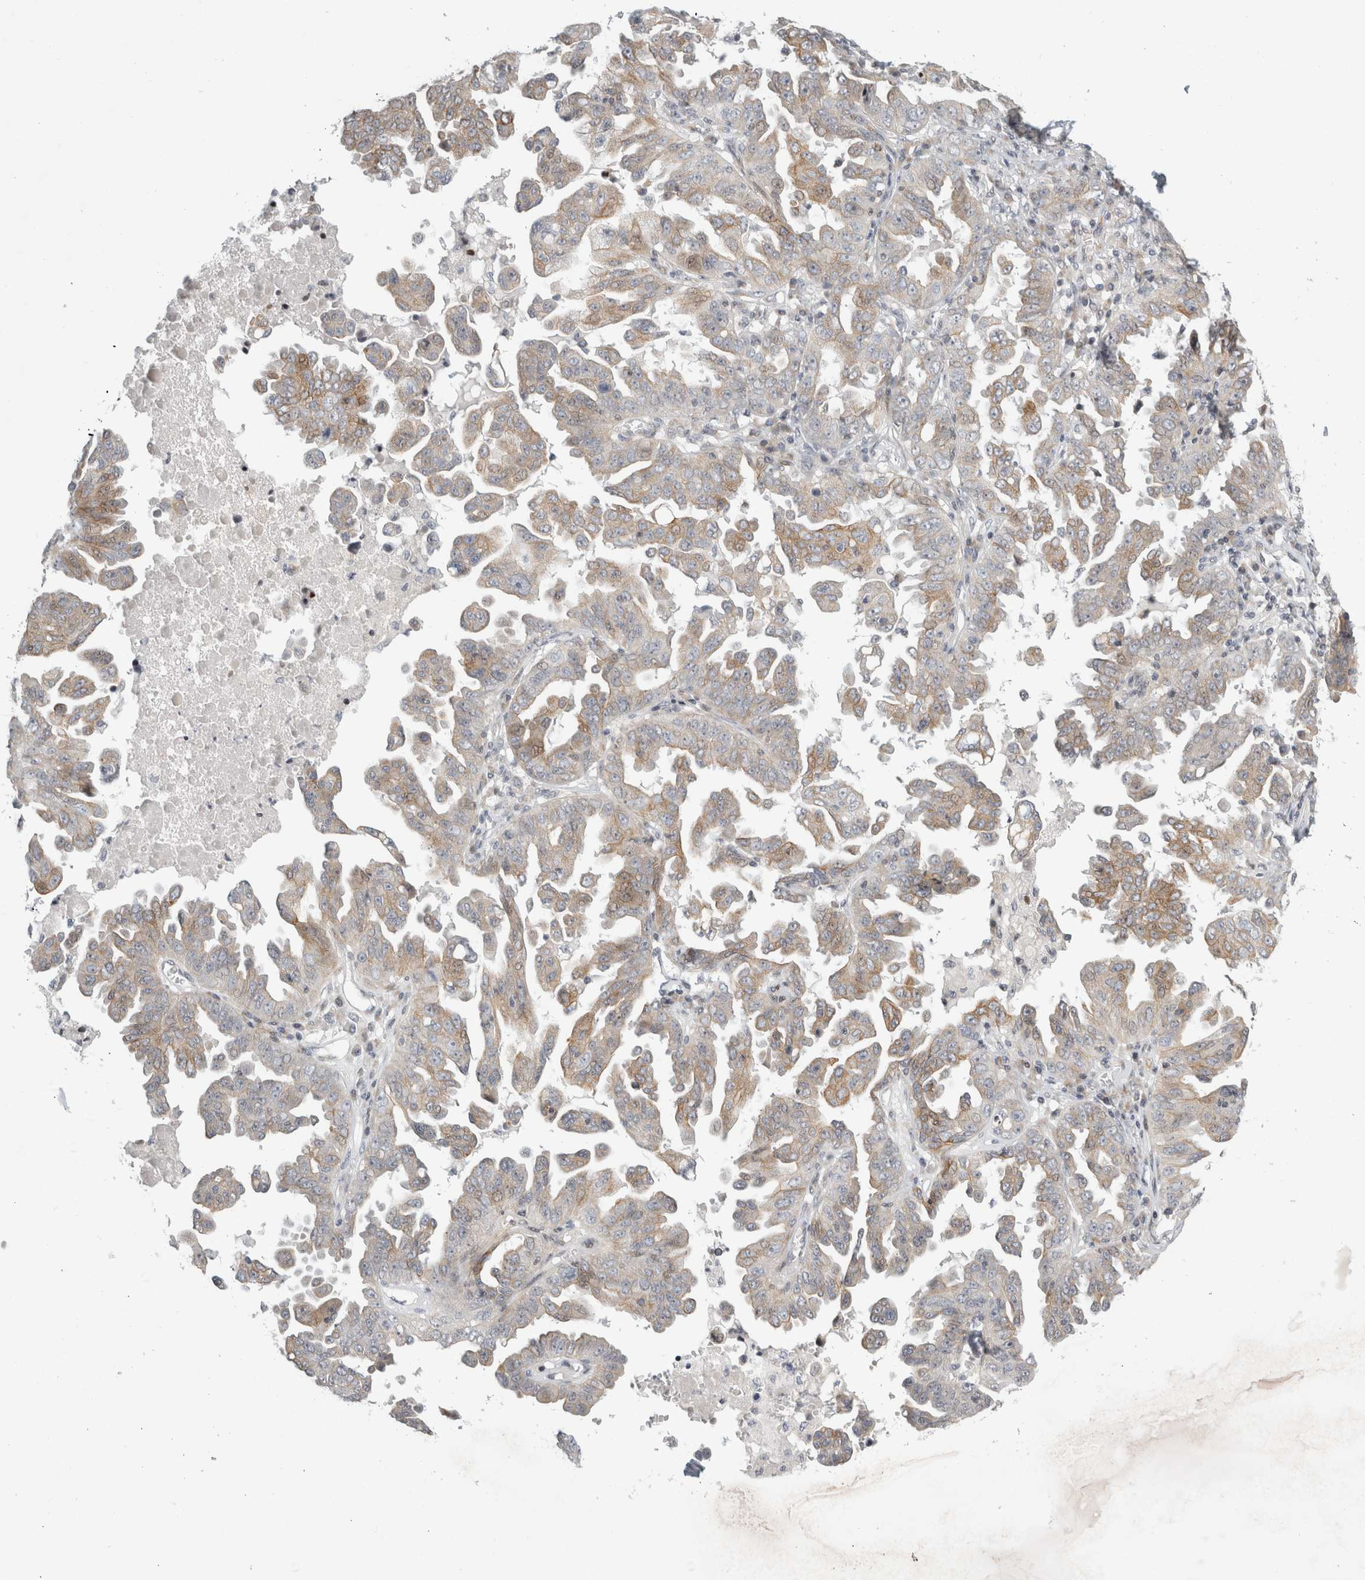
{"staining": {"intensity": "weak", "quantity": "25%-75%", "location": "cytoplasmic/membranous"}, "tissue": "ovarian cancer", "cell_type": "Tumor cells", "image_type": "cancer", "snomed": [{"axis": "morphology", "description": "Carcinoma, endometroid"}, {"axis": "topography", "description": "Ovary"}], "caption": "The histopathology image reveals immunohistochemical staining of ovarian cancer (endometroid carcinoma). There is weak cytoplasmic/membranous staining is identified in about 25%-75% of tumor cells.", "gene": "UTP25", "patient": {"sex": "female", "age": 62}}